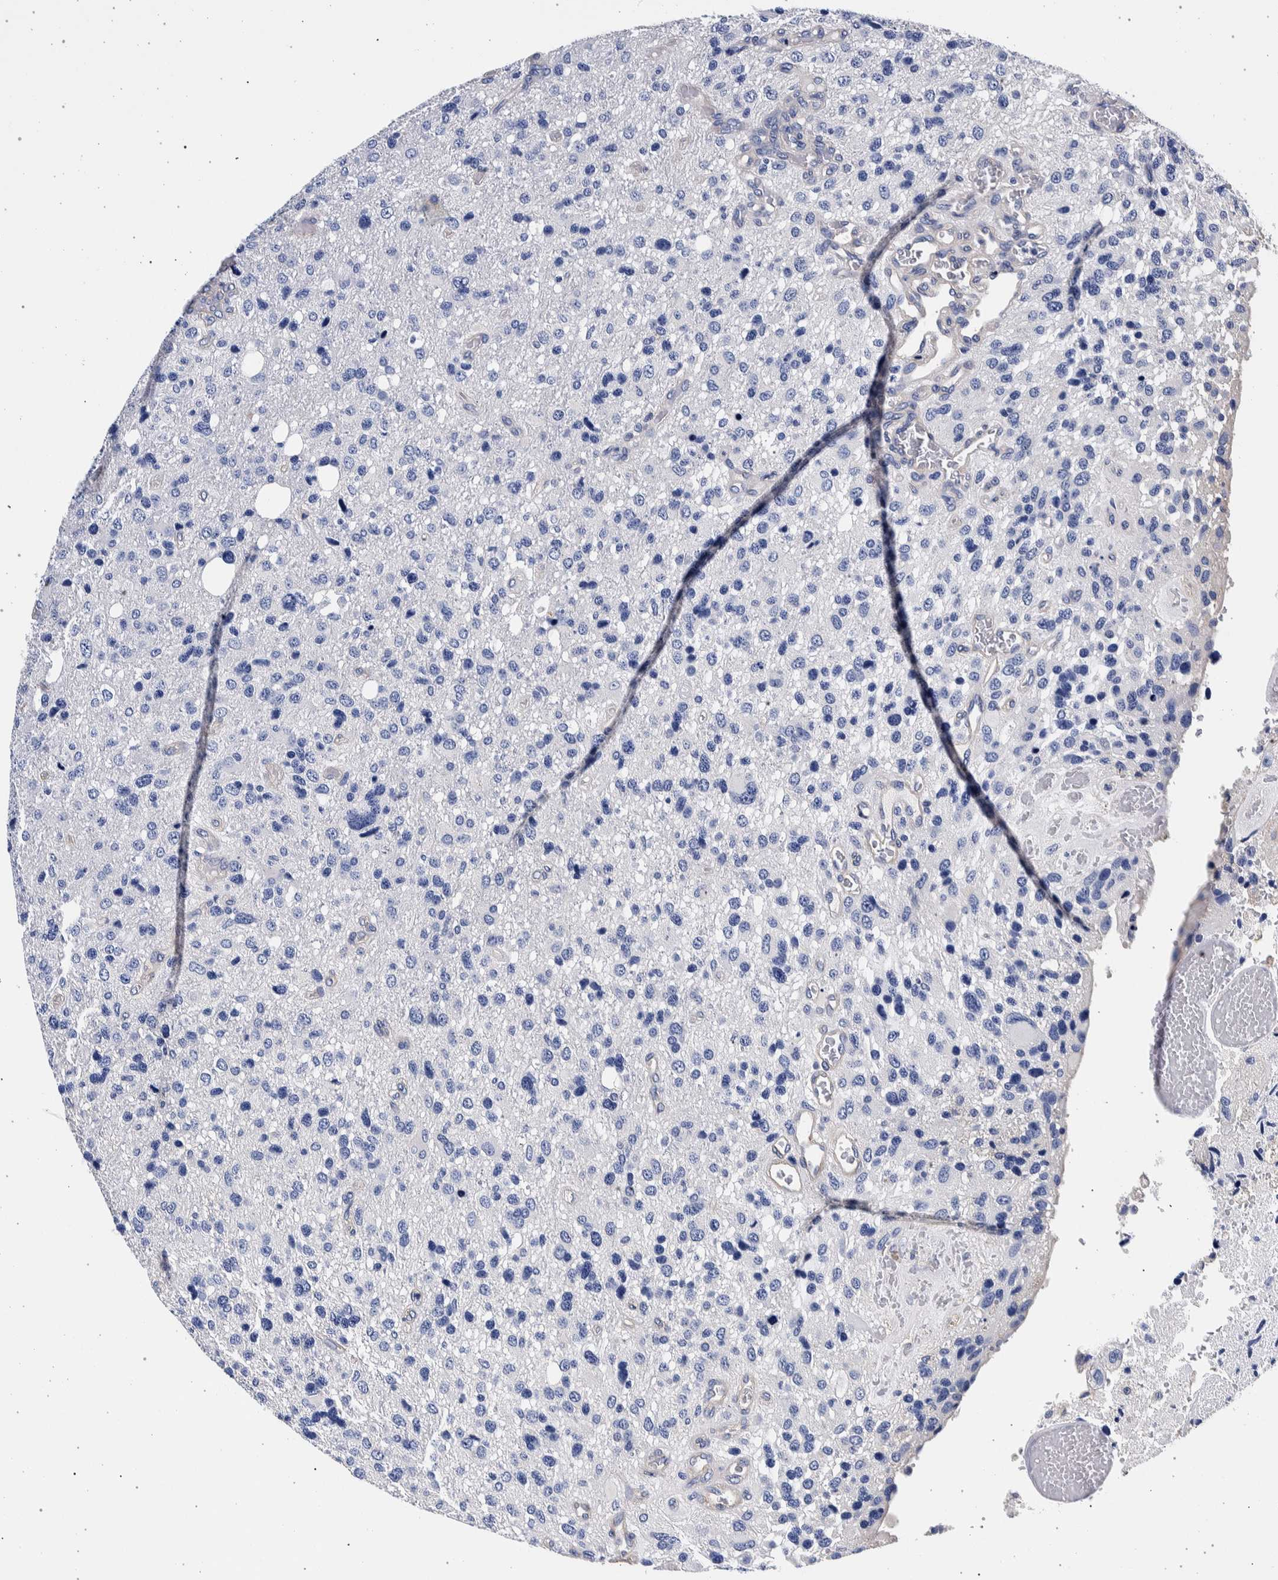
{"staining": {"intensity": "negative", "quantity": "none", "location": "none"}, "tissue": "glioma", "cell_type": "Tumor cells", "image_type": "cancer", "snomed": [{"axis": "morphology", "description": "Glioma, malignant, High grade"}, {"axis": "topography", "description": "Brain"}], "caption": "IHC of human glioma shows no expression in tumor cells.", "gene": "NIBAN2", "patient": {"sex": "female", "age": 58}}